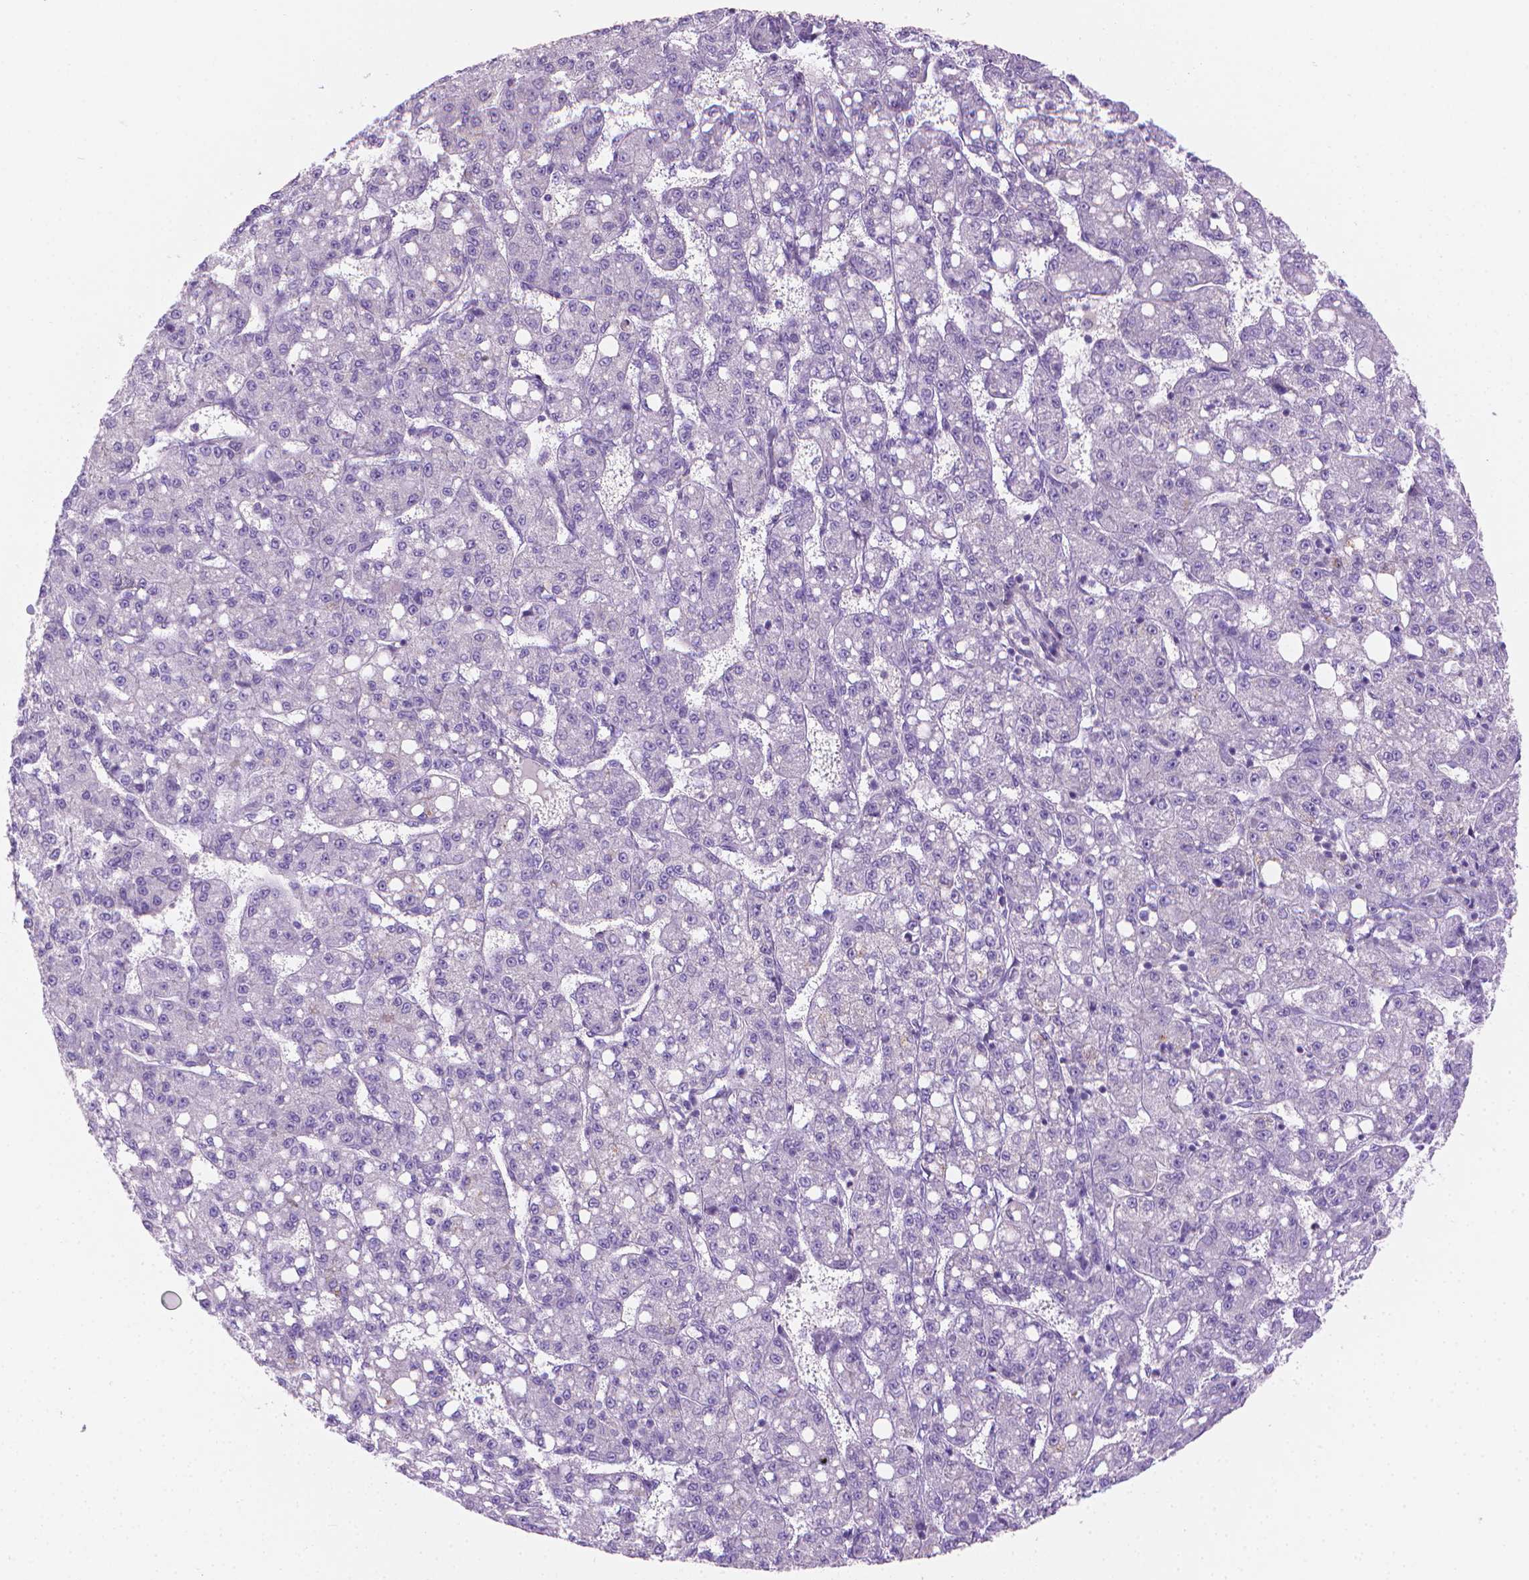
{"staining": {"intensity": "negative", "quantity": "none", "location": "none"}, "tissue": "liver cancer", "cell_type": "Tumor cells", "image_type": "cancer", "snomed": [{"axis": "morphology", "description": "Carcinoma, Hepatocellular, NOS"}, {"axis": "topography", "description": "Liver"}], "caption": "Tumor cells are negative for protein expression in human liver hepatocellular carcinoma.", "gene": "FASN", "patient": {"sex": "female", "age": 65}}